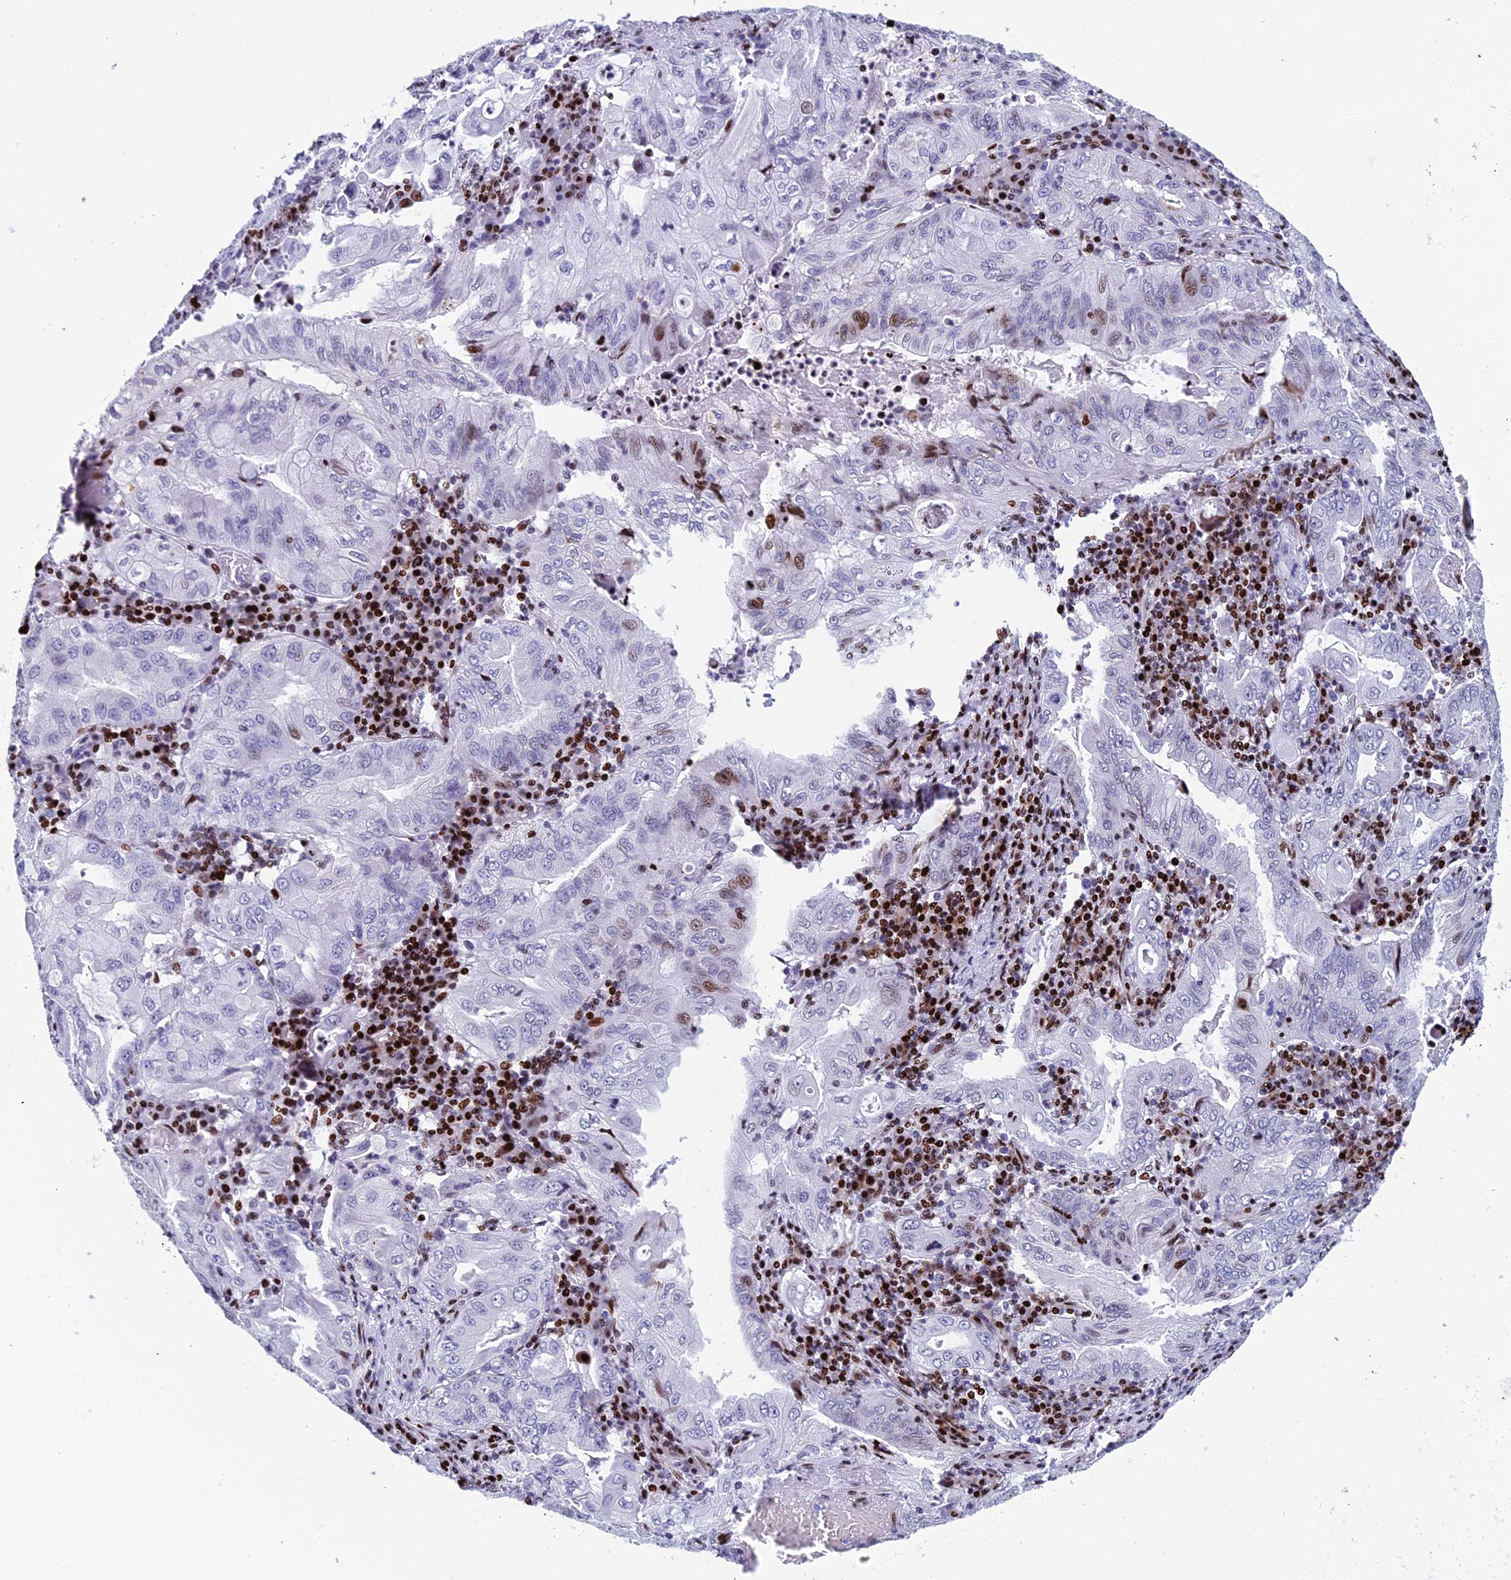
{"staining": {"intensity": "moderate", "quantity": "<25%", "location": "nuclear"}, "tissue": "stomach cancer", "cell_type": "Tumor cells", "image_type": "cancer", "snomed": [{"axis": "morphology", "description": "Normal tissue, NOS"}, {"axis": "morphology", "description": "Adenocarcinoma, NOS"}, {"axis": "topography", "description": "Esophagus"}, {"axis": "topography", "description": "Stomach, upper"}, {"axis": "topography", "description": "Peripheral nerve tissue"}], "caption": "Protein expression analysis of human stomach cancer (adenocarcinoma) reveals moderate nuclear expression in about <25% of tumor cells.", "gene": "BTBD3", "patient": {"sex": "male", "age": 62}}